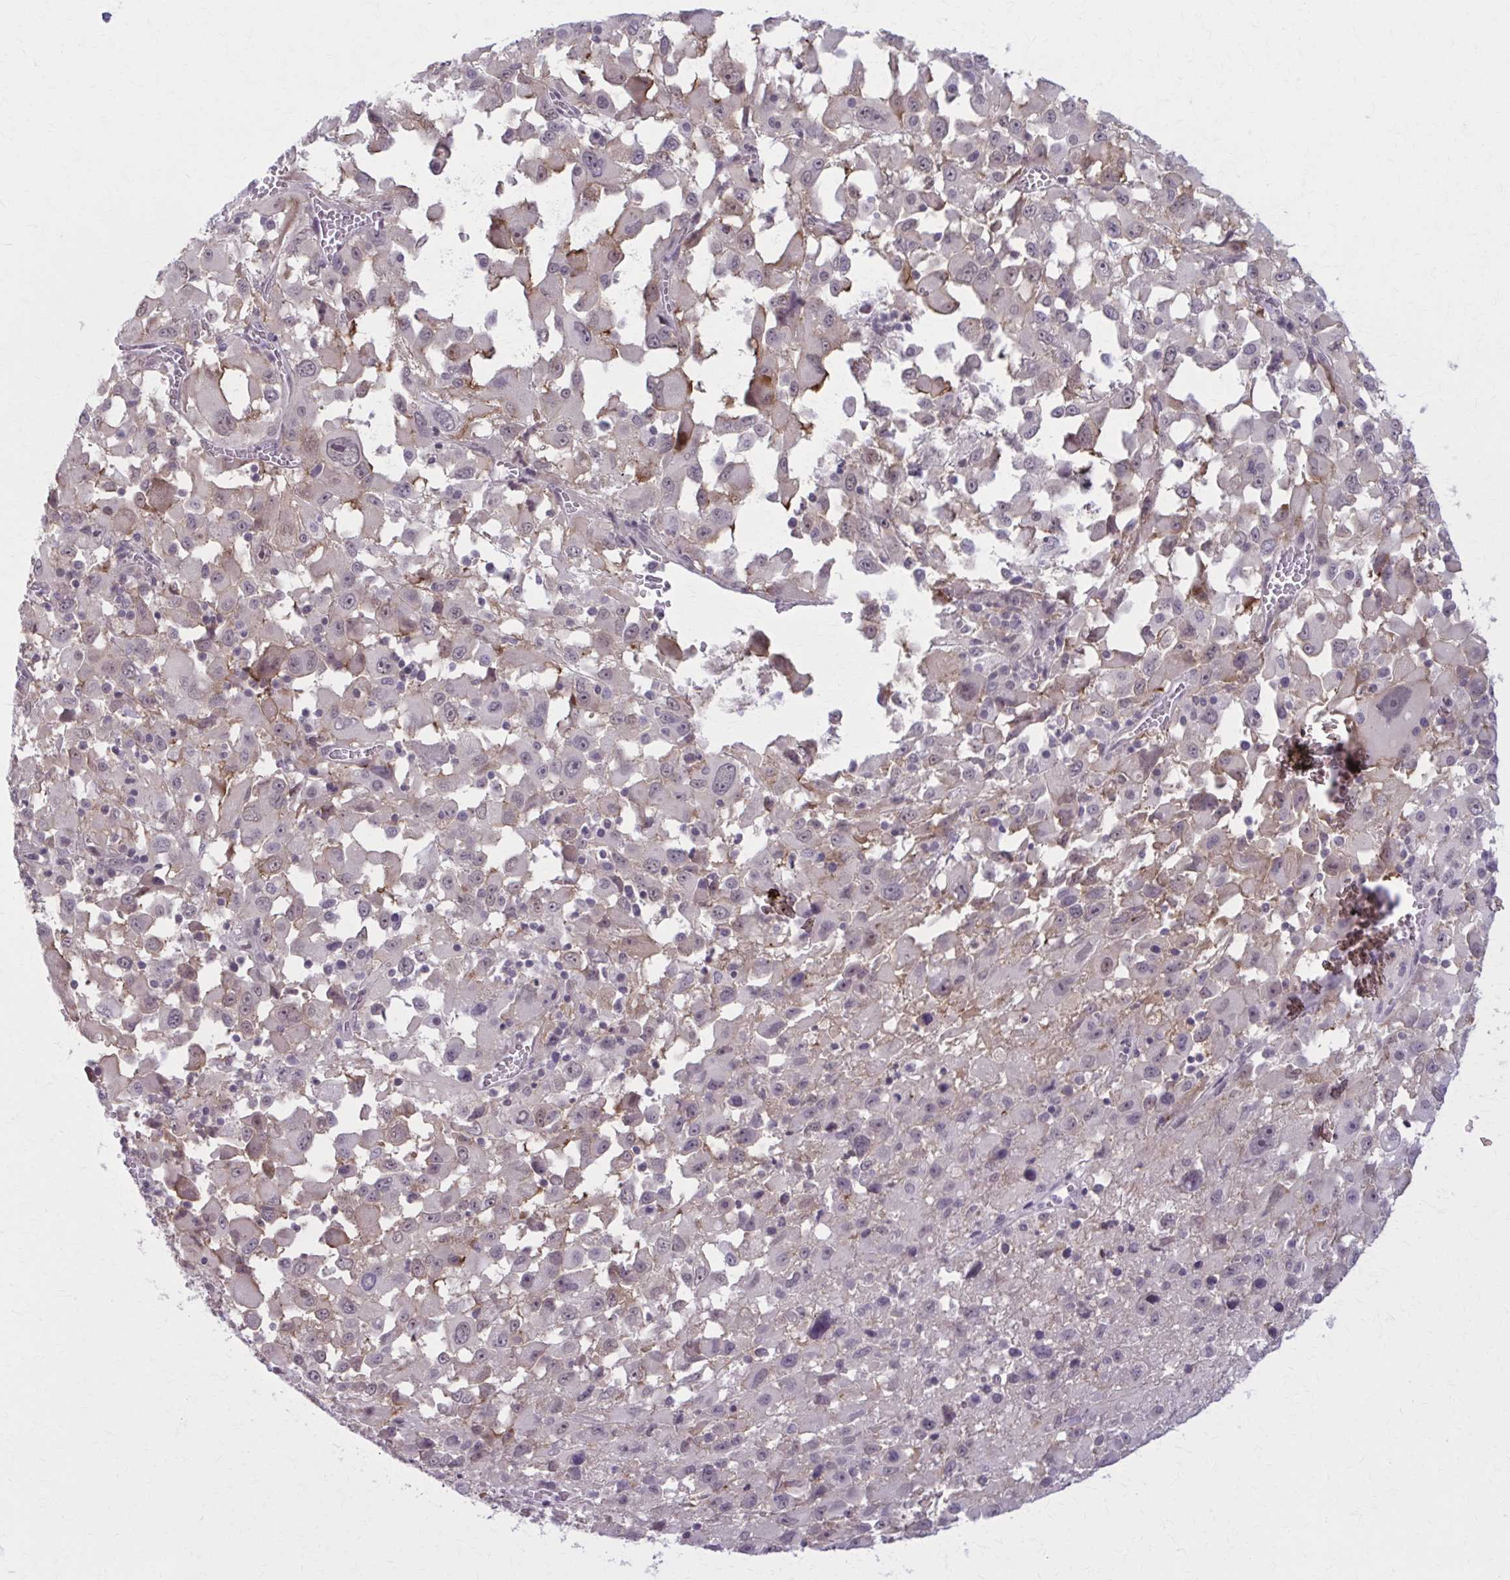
{"staining": {"intensity": "negative", "quantity": "none", "location": "none"}, "tissue": "melanoma", "cell_type": "Tumor cells", "image_type": "cancer", "snomed": [{"axis": "morphology", "description": "Malignant melanoma, Metastatic site"}, {"axis": "topography", "description": "Soft tissue"}], "caption": "There is no significant staining in tumor cells of malignant melanoma (metastatic site).", "gene": "NUMBL", "patient": {"sex": "male", "age": 50}}